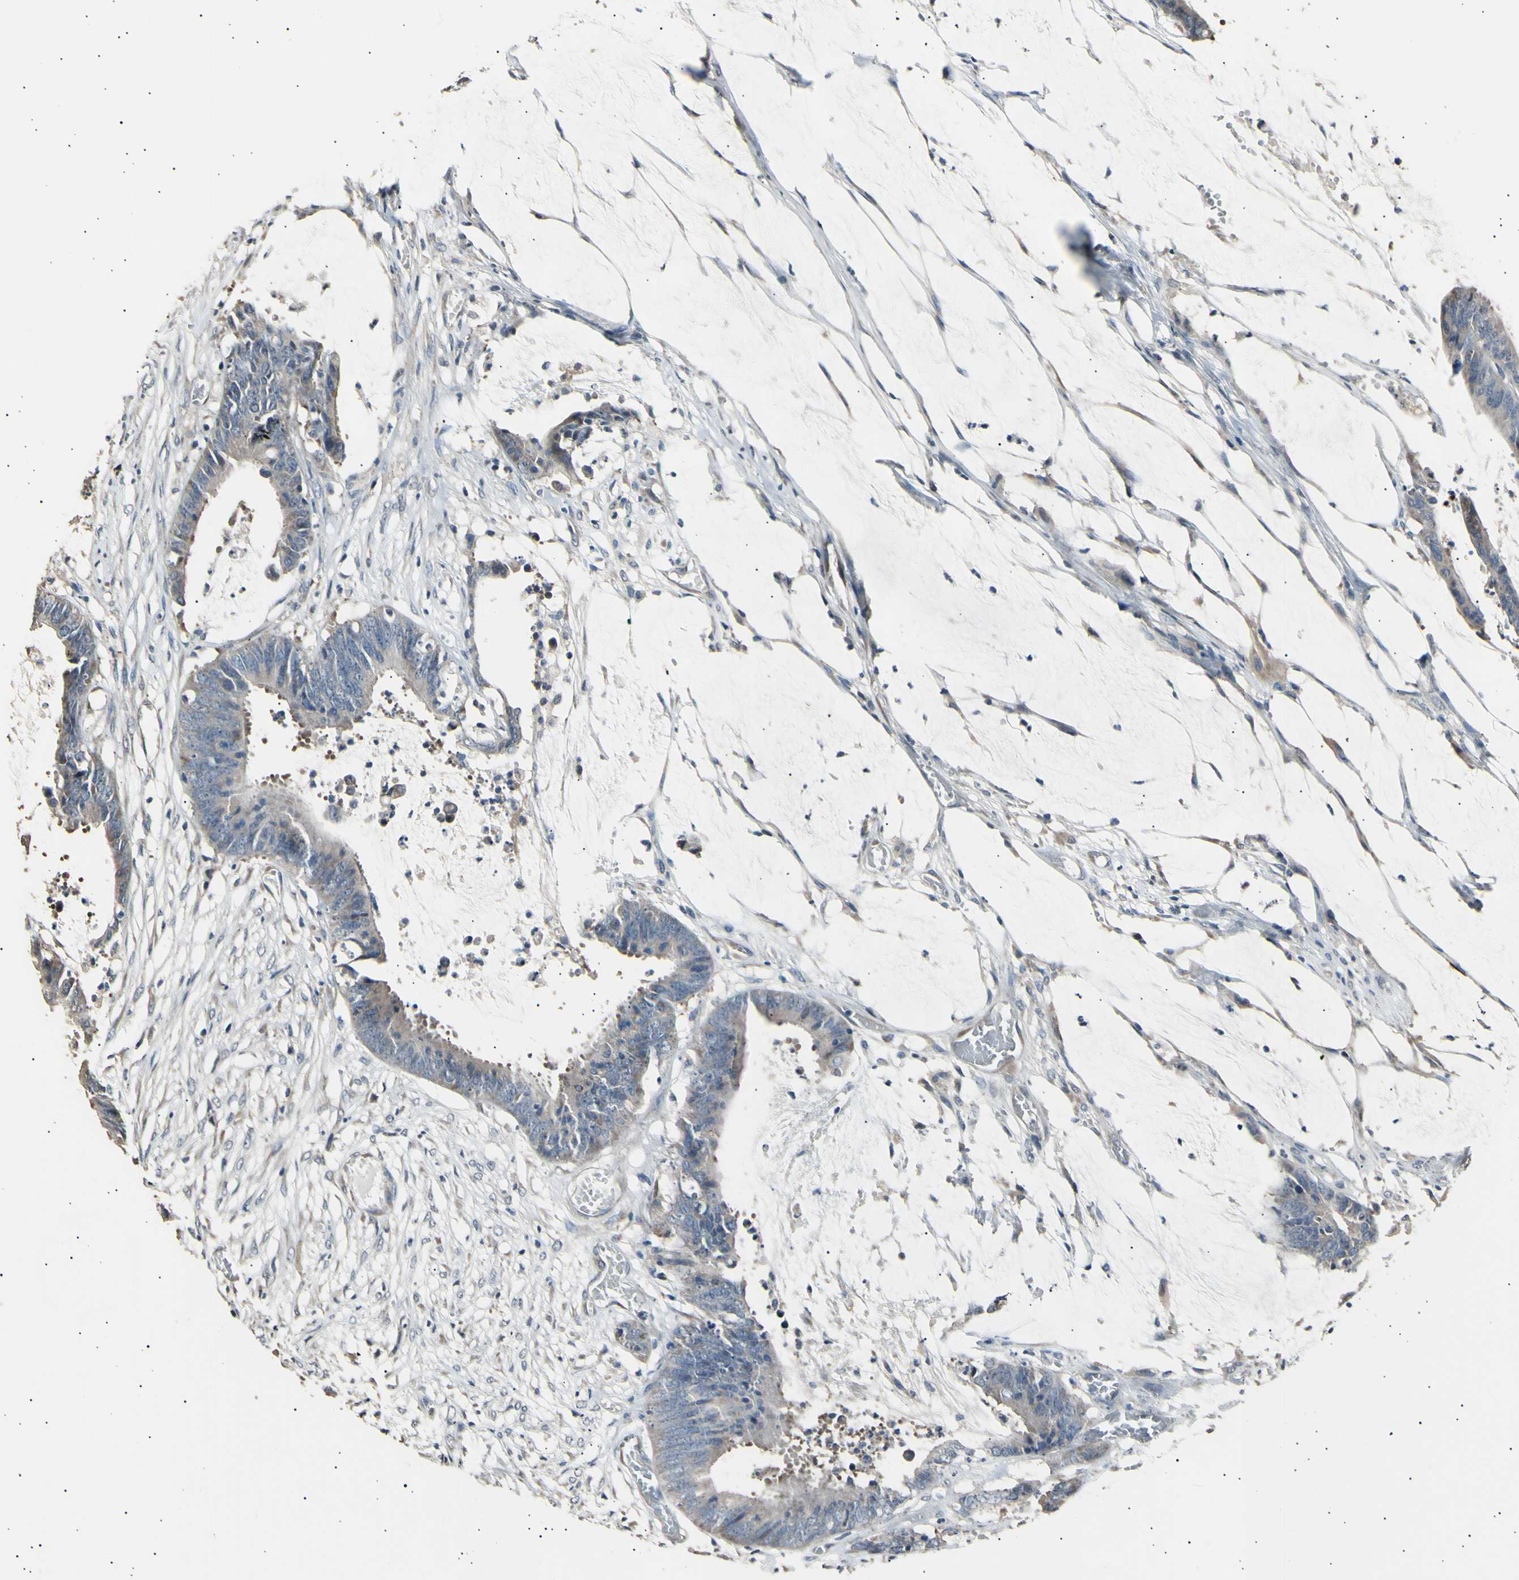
{"staining": {"intensity": "weak", "quantity": "25%-75%", "location": "cytoplasmic/membranous"}, "tissue": "colorectal cancer", "cell_type": "Tumor cells", "image_type": "cancer", "snomed": [{"axis": "morphology", "description": "Adenocarcinoma, NOS"}, {"axis": "topography", "description": "Rectum"}], "caption": "Adenocarcinoma (colorectal) stained for a protein demonstrates weak cytoplasmic/membranous positivity in tumor cells. (IHC, brightfield microscopy, high magnification).", "gene": "LDLR", "patient": {"sex": "female", "age": 66}}